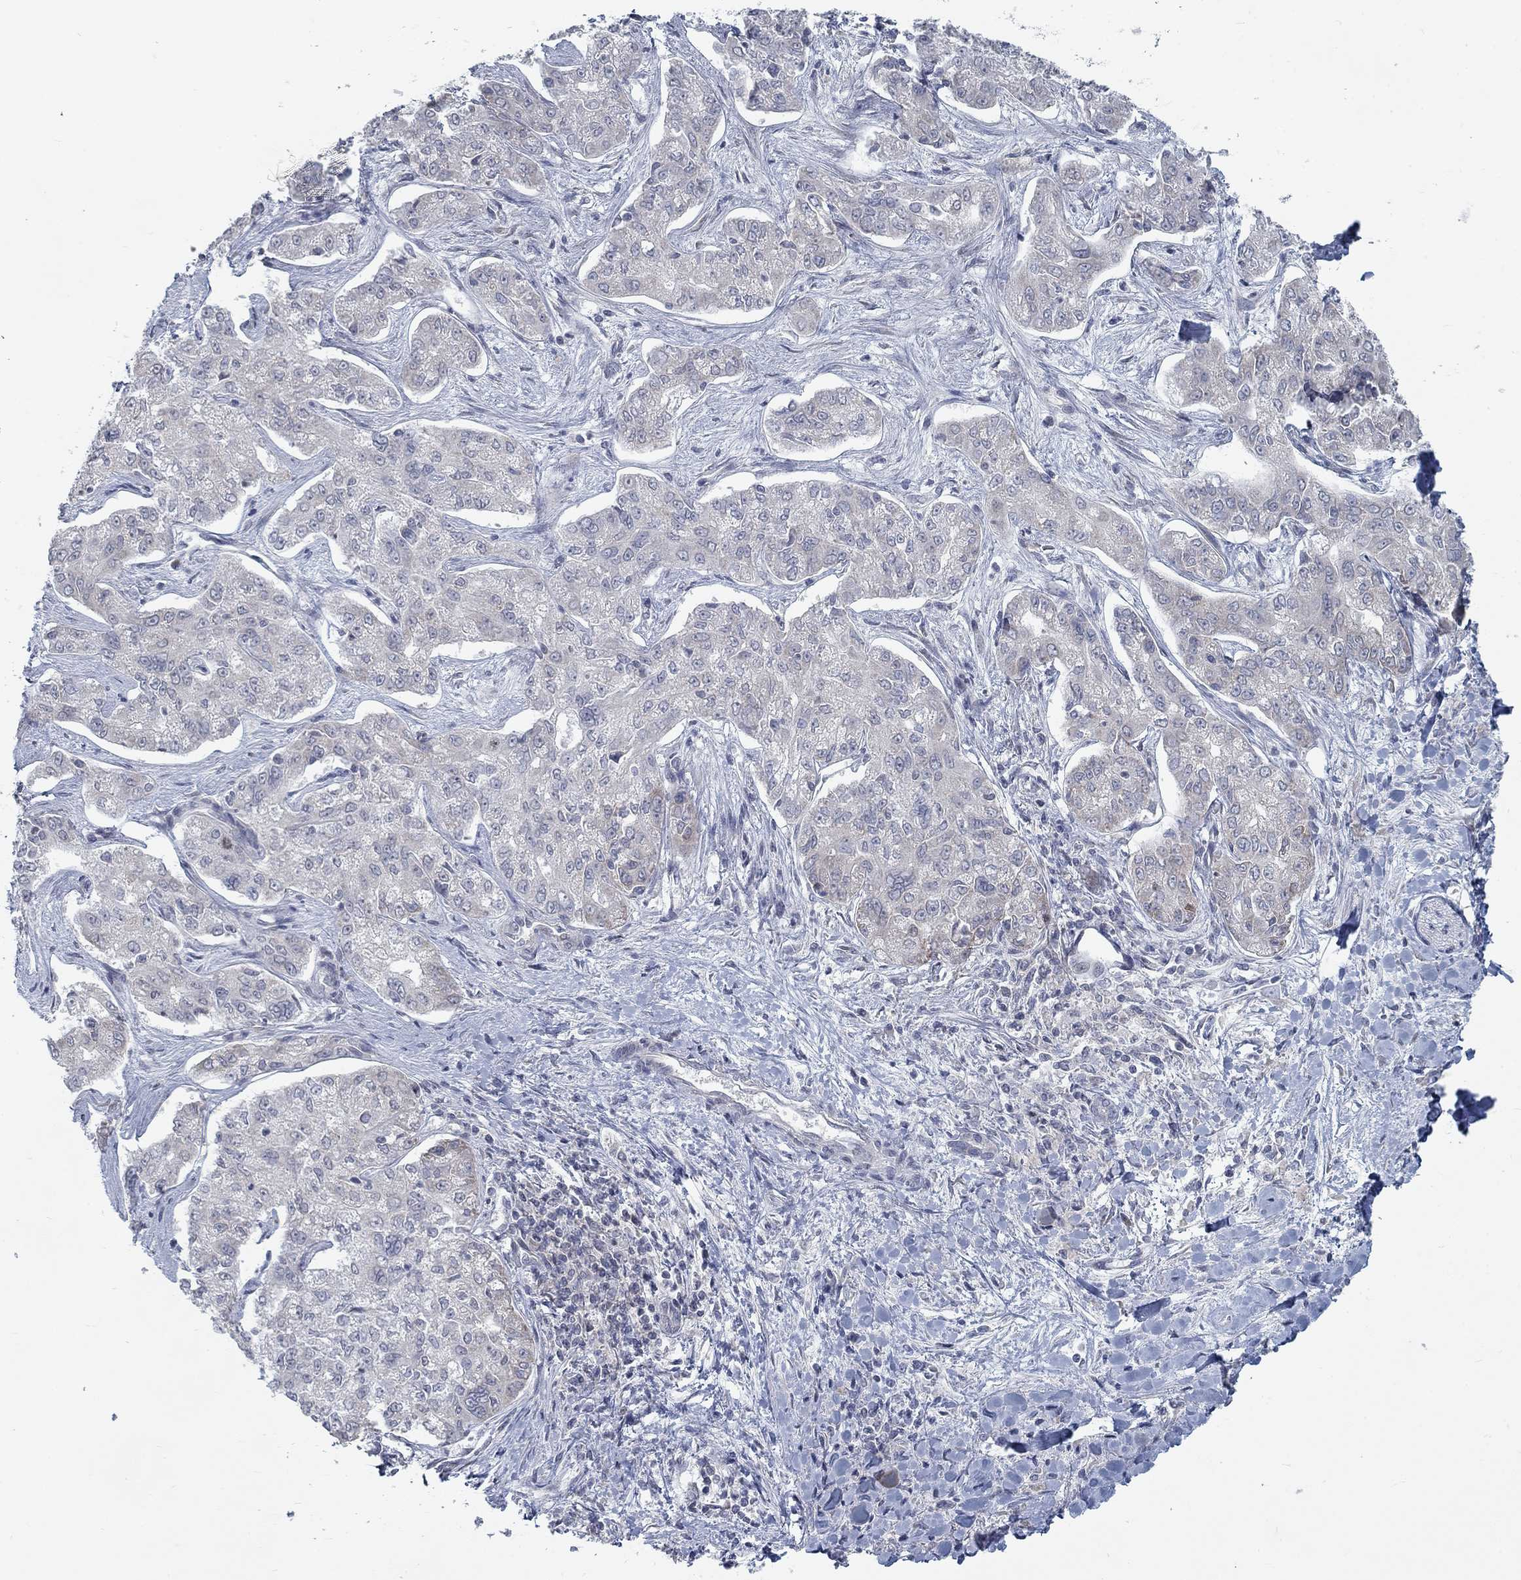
{"staining": {"intensity": "negative", "quantity": "none", "location": "none"}, "tissue": "liver cancer", "cell_type": "Tumor cells", "image_type": "cancer", "snomed": [{"axis": "morphology", "description": "Cholangiocarcinoma"}, {"axis": "topography", "description": "Liver"}], "caption": "Immunohistochemical staining of liver cancer shows no significant positivity in tumor cells. (Immunohistochemistry, brightfield microscopy, high magnification).", "gene": "ATP1A3", "patient": {"sex": "female", "age": 47}}